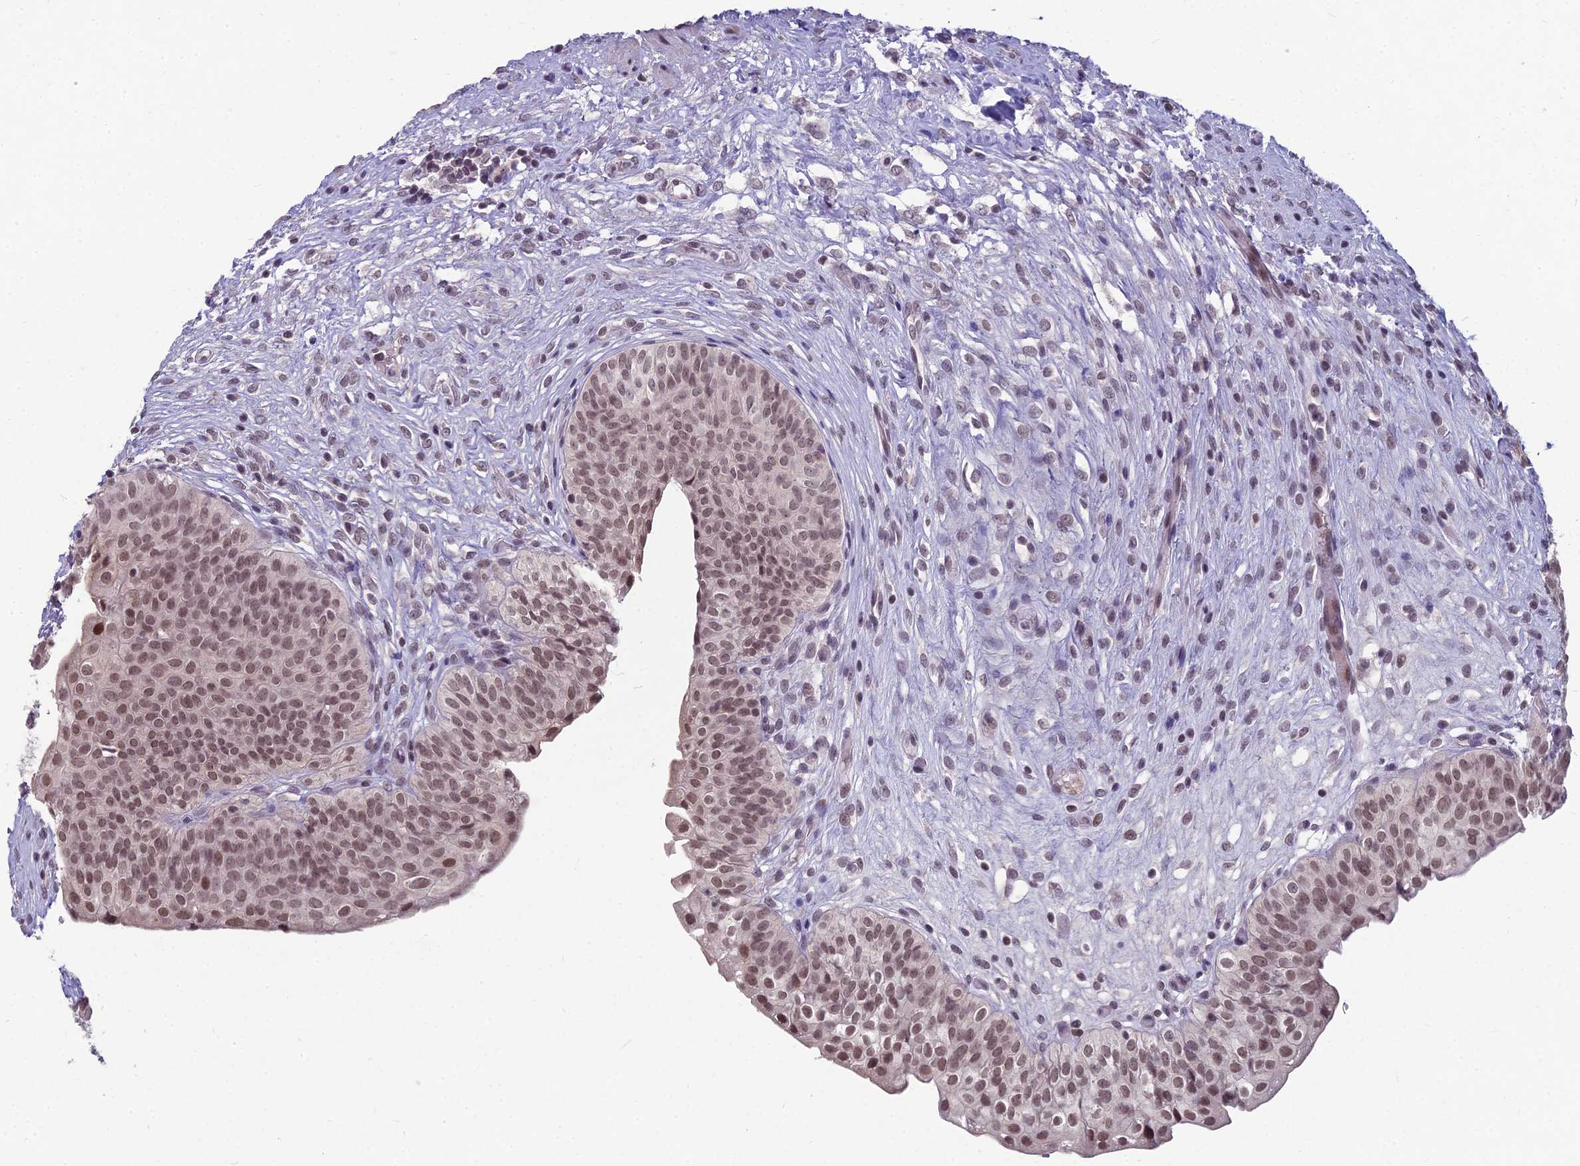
{"staining": {"intensity": "moderate", "quantity": ">75%", "location": "nuclear"}, "tissue": "urinary bladder", "cell_type": "Urothelial cells", "image_type": "normal", "snomed": [{"axis": "morphology", "description": "Normal tissue, NOS"}, {"axis": "topography", "description": "Urinary bladder"}], "caption": "High-power microscopy captured an immunohistochemistry histopathology image of benign urinary bladder, revealing moderate nuclear positivity in approximately >75% of urothelial cells.", "gene": "KAT7", "patient": {"sex": "male", "age": 55}}